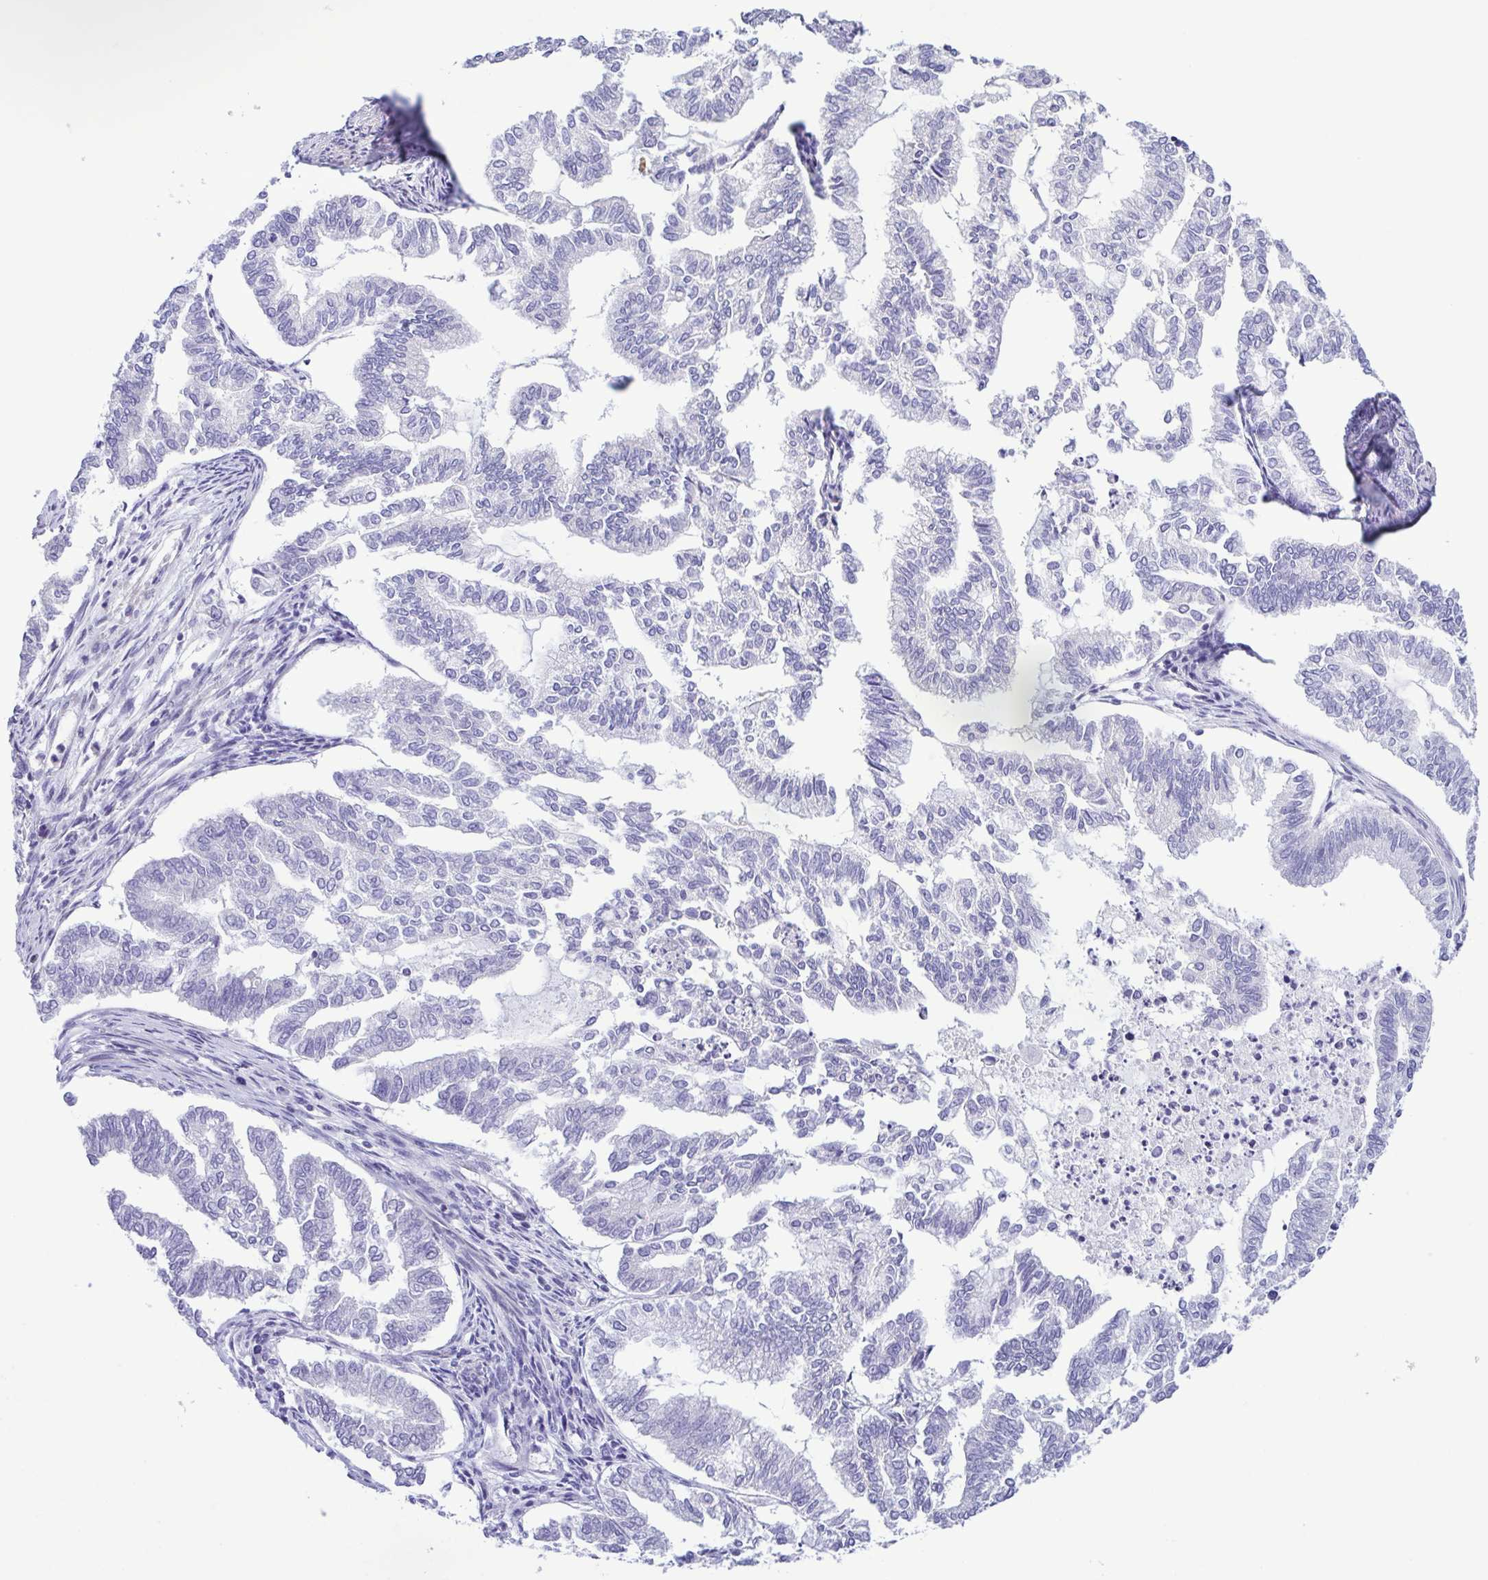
{"staining": {"intensity": "negative", "quantity": "none", "location": "none"}, "tissue": "endometrial cancer", "cell_type": "Tumor cells", "image_type": "cancer", "snomed": [{"axis": "morphology", "description": "Adenocarcinoma, NOS"}, {"axis": "topography", "description": "Endometrium"}], "caption": "Immunohistochemistry micrograph of human endometrial cancer (adenocarcinoma) stained for a protein (brown), which reveals no expression in tumor cells.", "gene": "GPR182", "patient": {"sex": "female", "age": 79}}